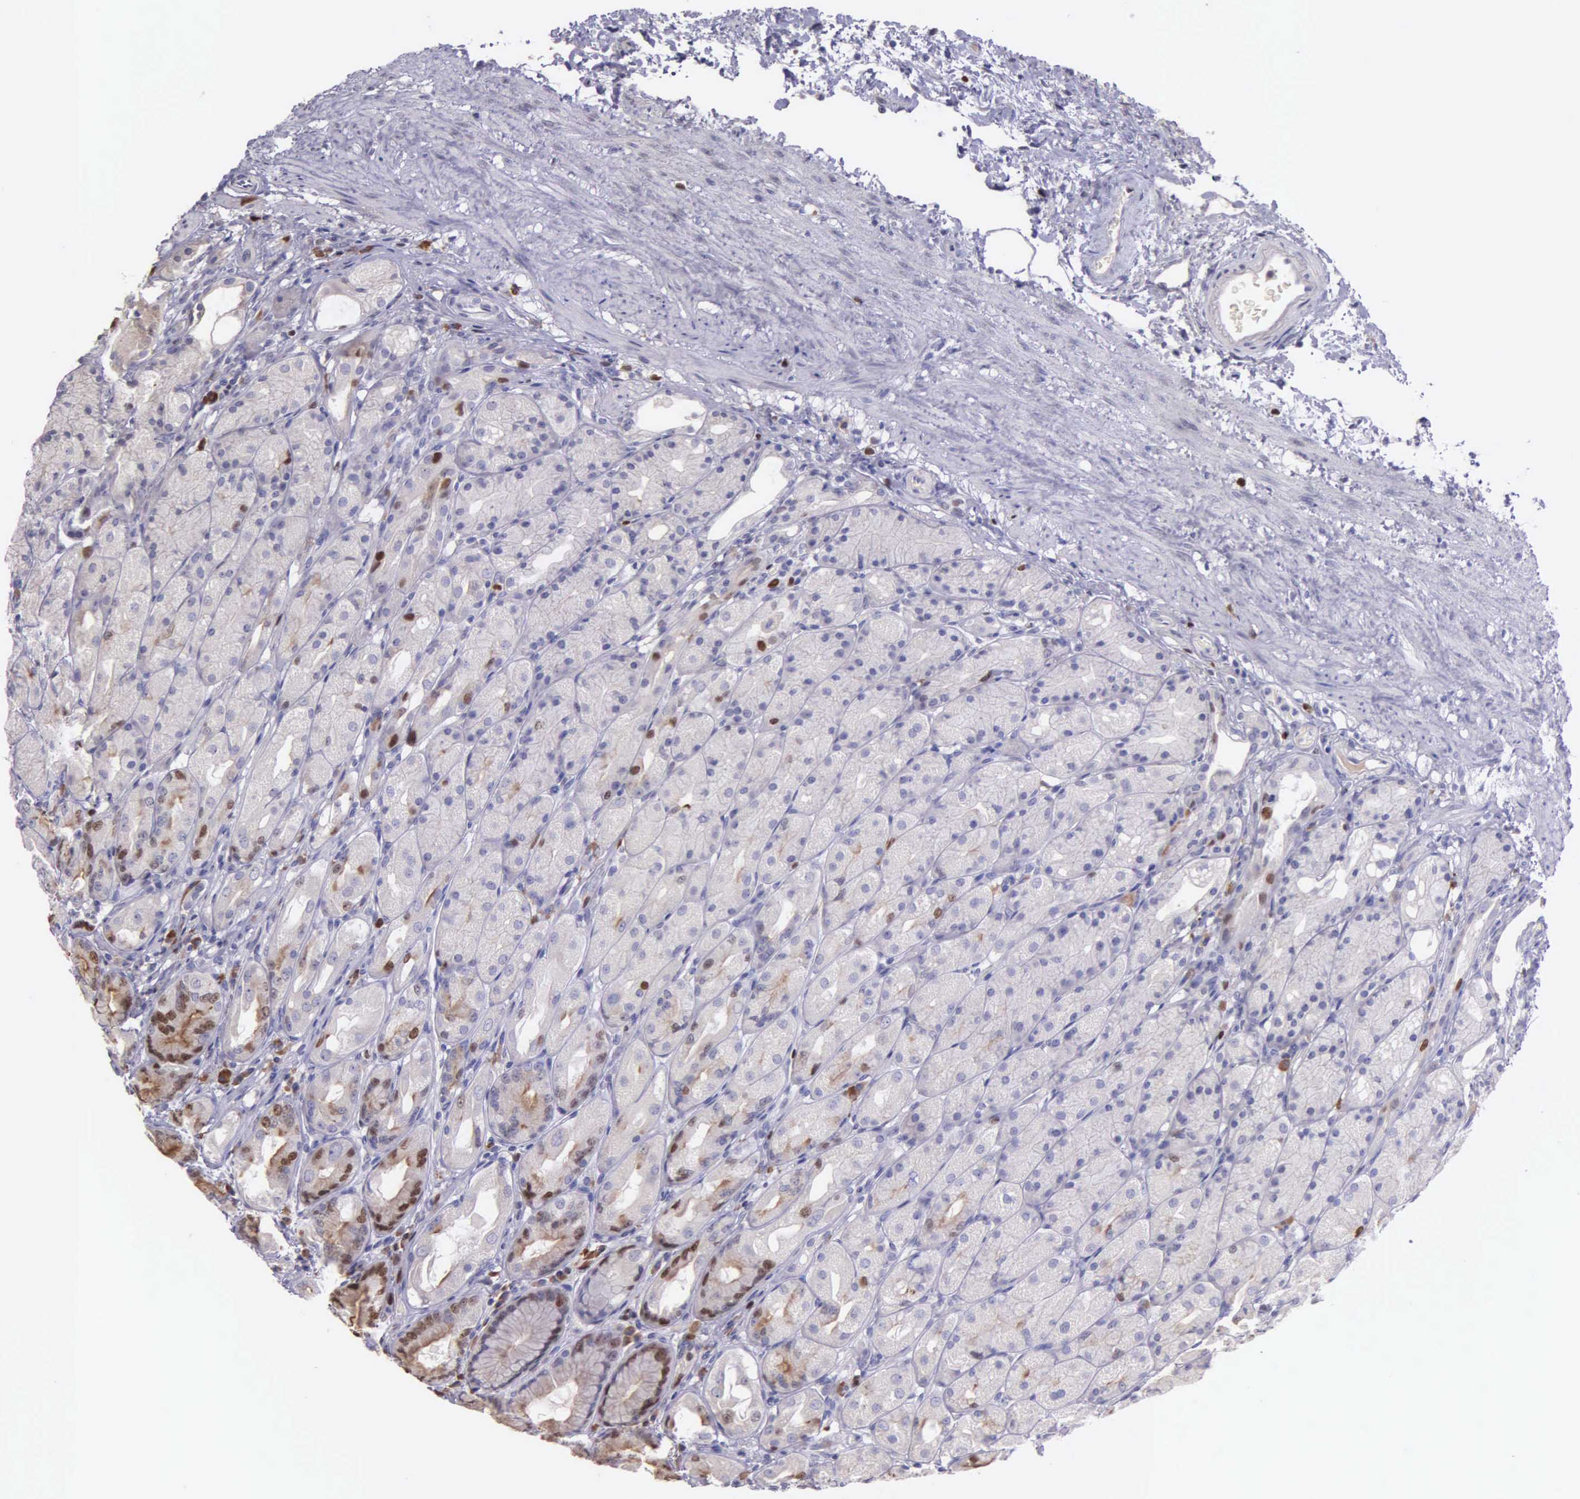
{"staining": {"intensity": "moderate", "quantity": "<25%", "location": "nuclear"}, "tissue": "stomach", "cell_type": "Glandular cells", "image_type": "normal", "snomed": [{"axis": "morphology", "description": "Normal tissue, NOS"}, {"axis": "topography", "description": "Stomach, upper"}], "caption": "Immunohistochemistry (DAB (3,3'-diaminobenzidine)) staining of normal stomach displays moderate nuclear protein positivity in approximately <25% of glandular cells.", "gene": "MCM5", "patient": {"sex": "female", "age": 75}}